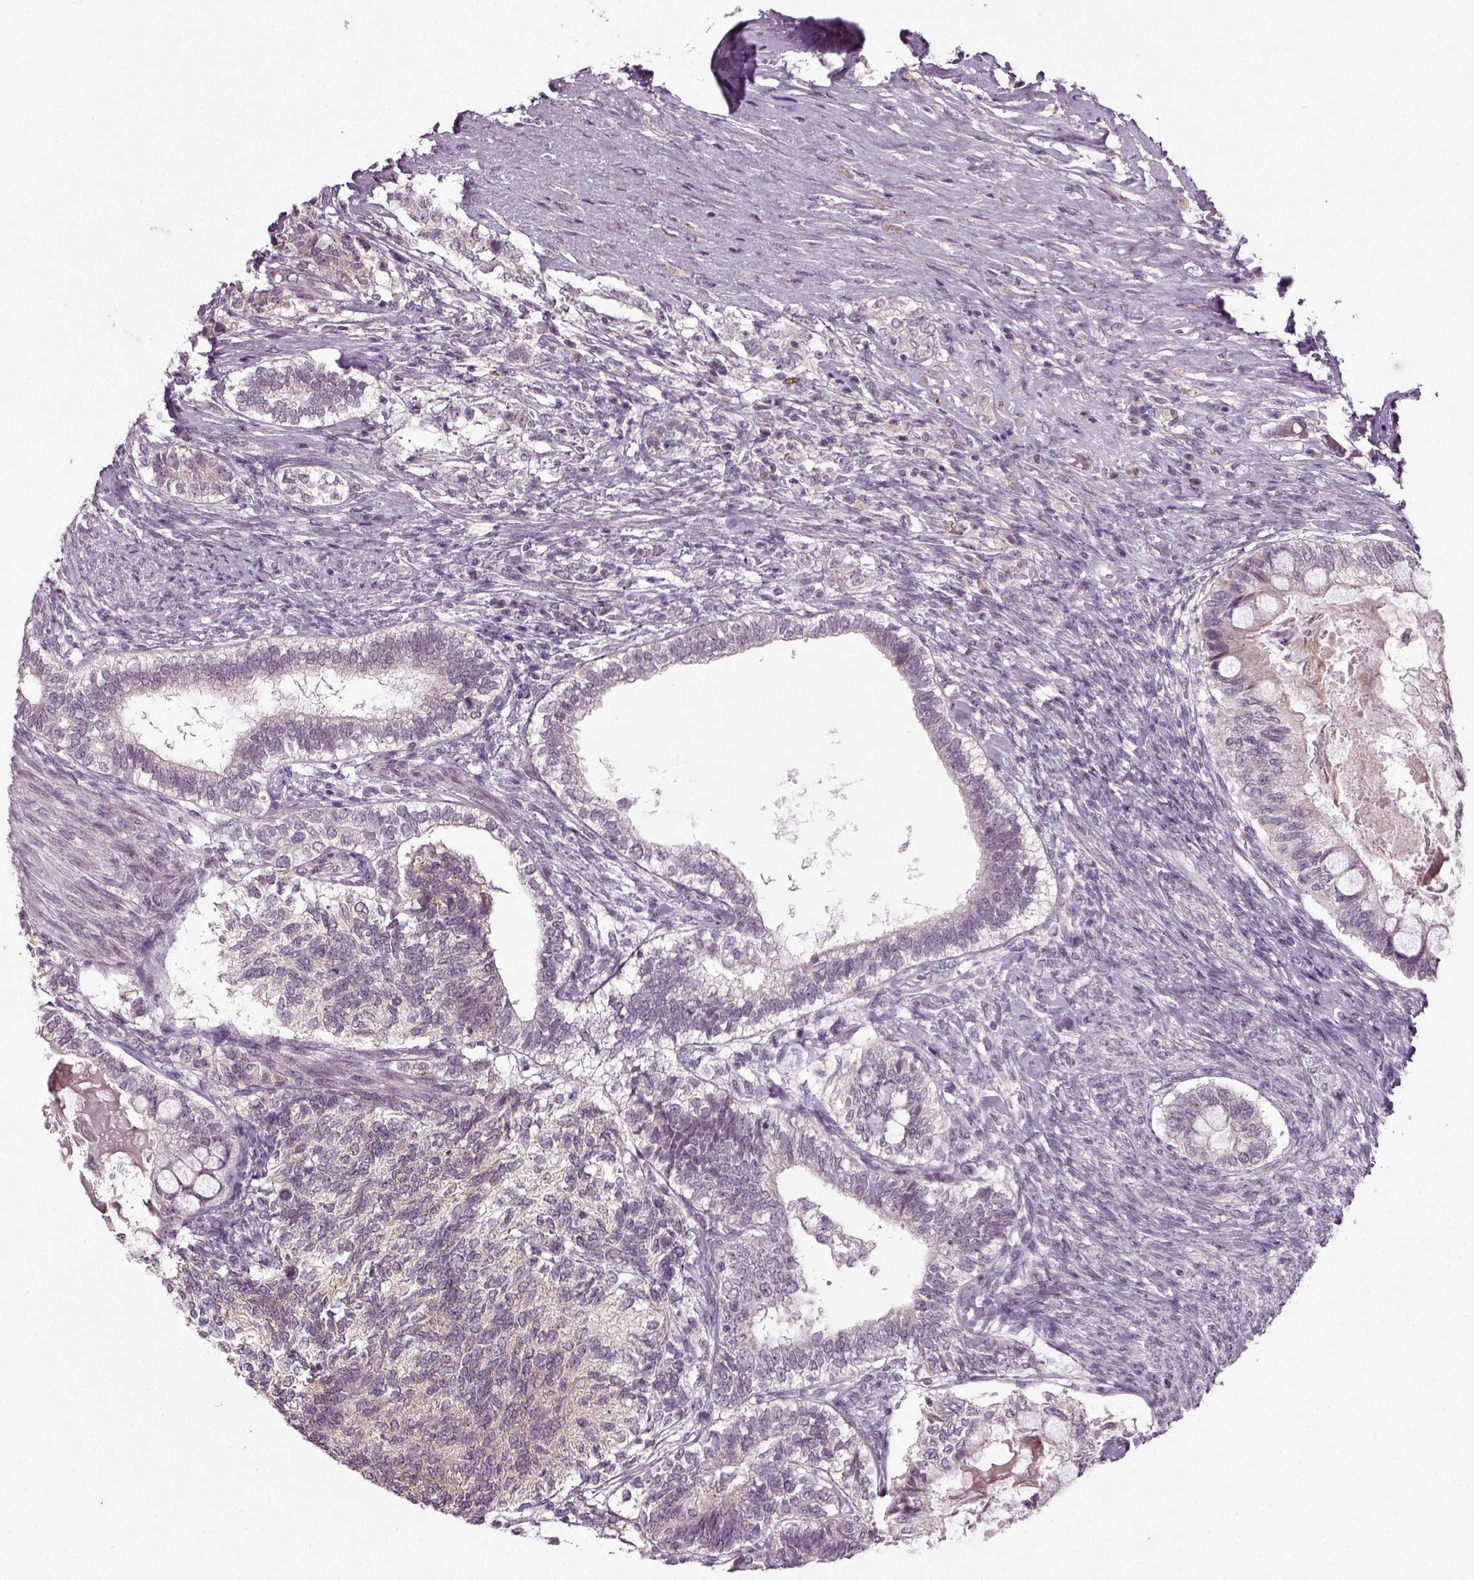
{"staining": {"intensity": "negative", "quantity": "none", "location": "none"}, "tissue": "testis cancer", "cell_type": "Tumor cells", "image_type": "cancer", "snomed": [{"axis": "morphology", "description": "Seminoma, NOS"}, {"axis": "morphology", "description": "Carcinoma, Embryonal, NOS"}, {"axis": "topography", "description": "Testis"}], "caption": "High magnification brightfield microscopy of testis cancer stained with DAB (3,3'-diaminobenzidine) (brown) and counterstained with hematoxylin (blue): tumor cells show no significant positivity. (Immunohistochemistry (ihc), brightfield microscopy, high magnification).", "gene": "SYNGAP1", "patient": {"sex": "male", "age": 41}}